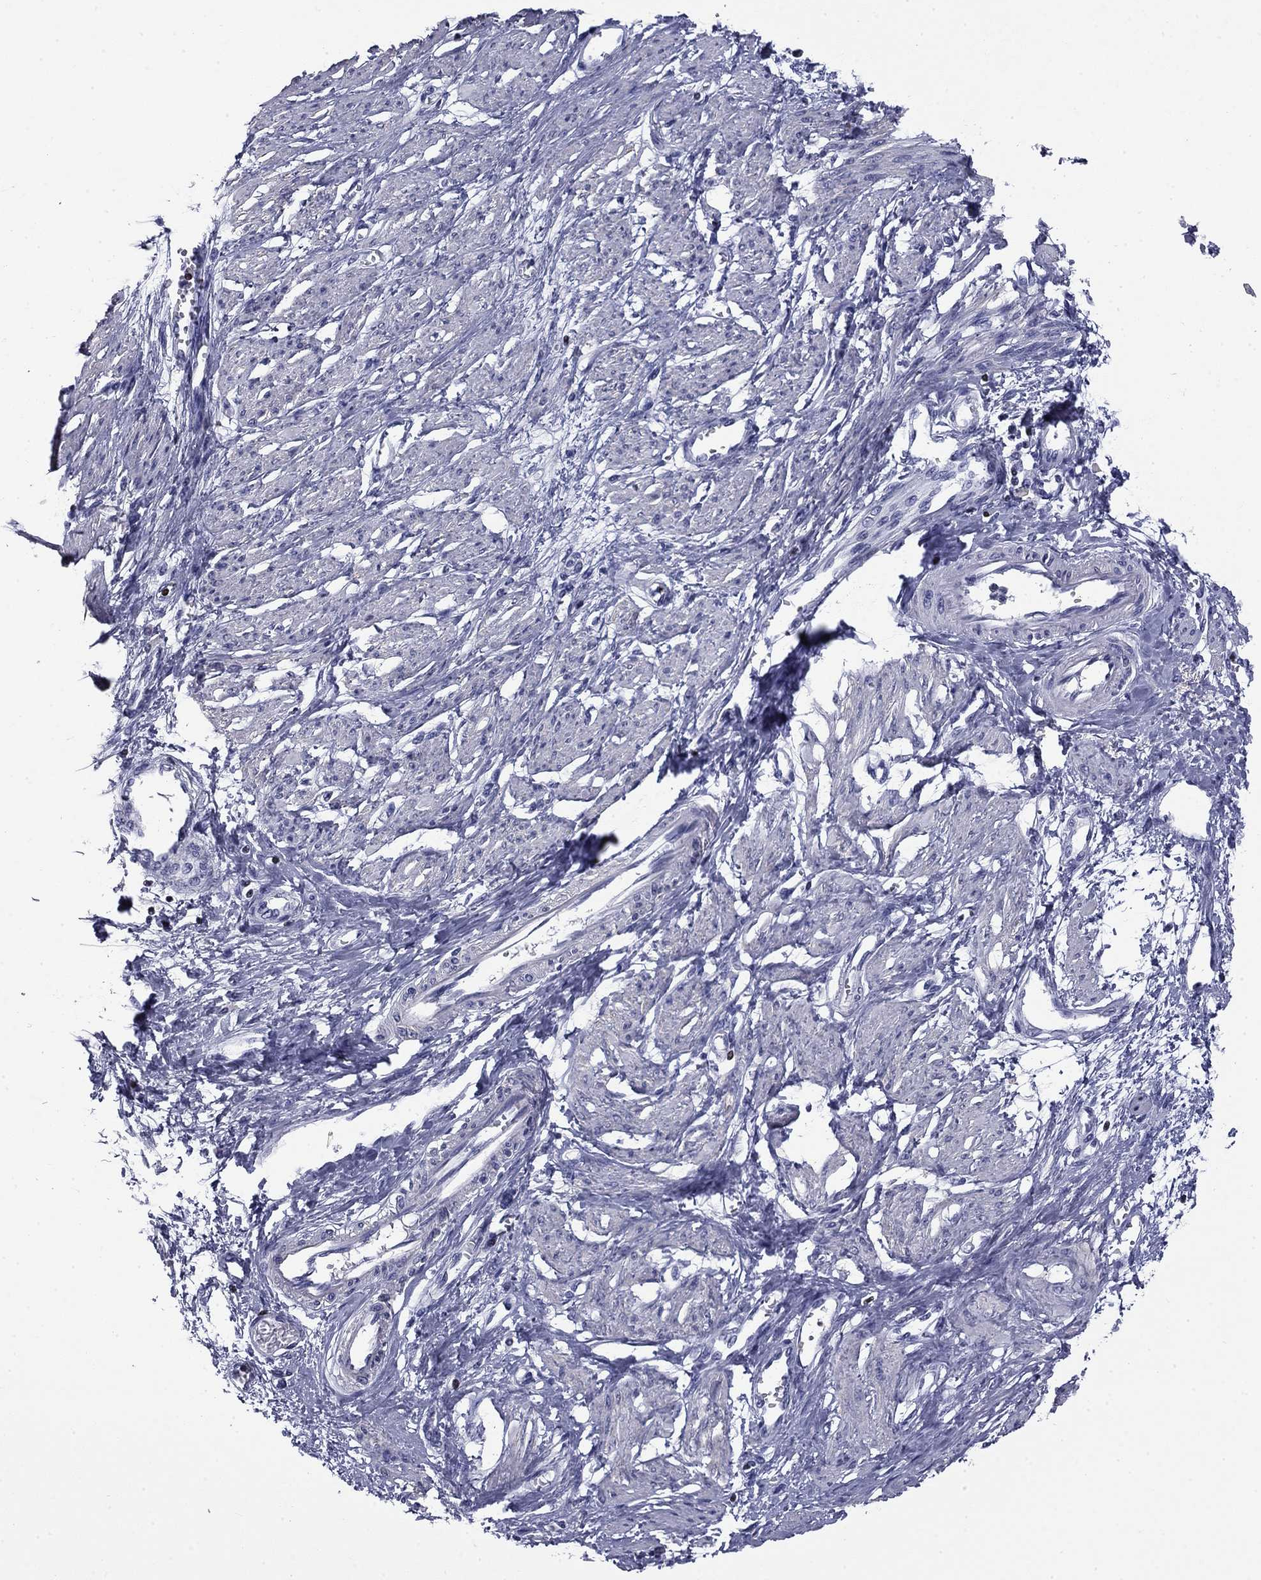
{"staining": {"intensity": "negative", "quantity": "none", "location": "none"}, "tissue": "smooth muscle", "cell_type": "Smooth muscle cells", "image_type": "normal", "snomed": [{"axis": "morphology", "description": "Normal tissue, NOS"}, {"axis": "topography", "description": "Smooth muscle"}, {"axis": "topography", "description": "Uterus"}], "caption": "DAB immunohistochemical staining of benign human smooth muscle displays no significant positivity in smooth muscle cells. (Brightfield microscopy of DAB immunohistochemistry at high magnification).", "gene": "IKZF3", "patient": {"sex": "female", "age": 39}}